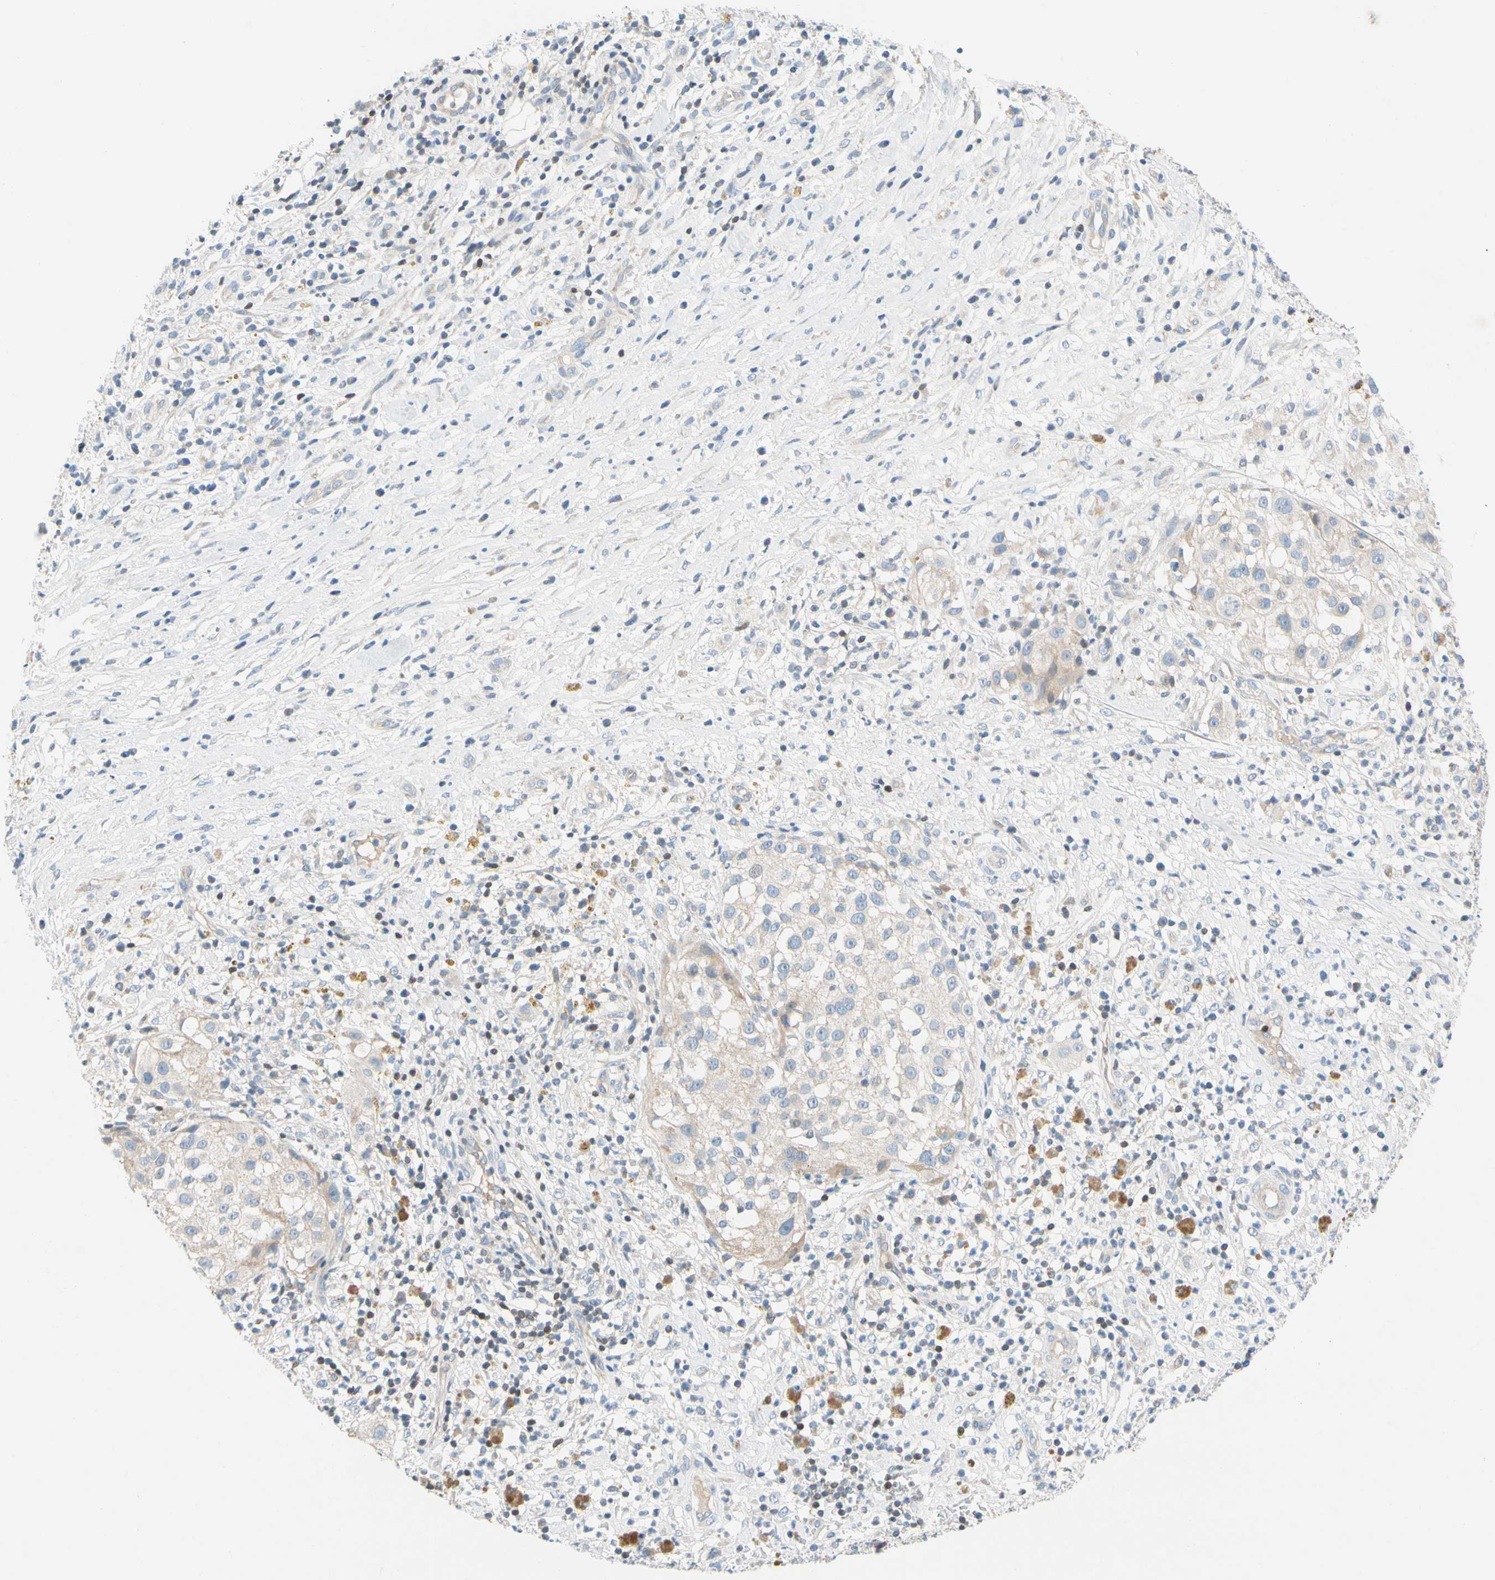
{"staining": {"intensity": "weak", "quantity": "<25%", "location": "cytoplasmic/membranous"}, "tissue": "melanoma", "cell_type": "Tumor cells", "image_type": "cancer", "snomed": [{"axis": "morphology", "description": "Necrosis, NOS"}, {"axis": "morphology", "description": "Malignant melanoma, NOS"}, {"axis": "topography", "description": "Skin"}], "caption": "High power microscopy histopathology image of an immunohistochemistry micrograph of malignant melanoma, revealing no significant positivity in tumor cells. (Stains: DAB IHC with hematoxylin counter stain, Microscopy: brightfield microscopy at high magnification).", "gene": "ZNF132", "patient": {"sex": "female", "age": 87}}